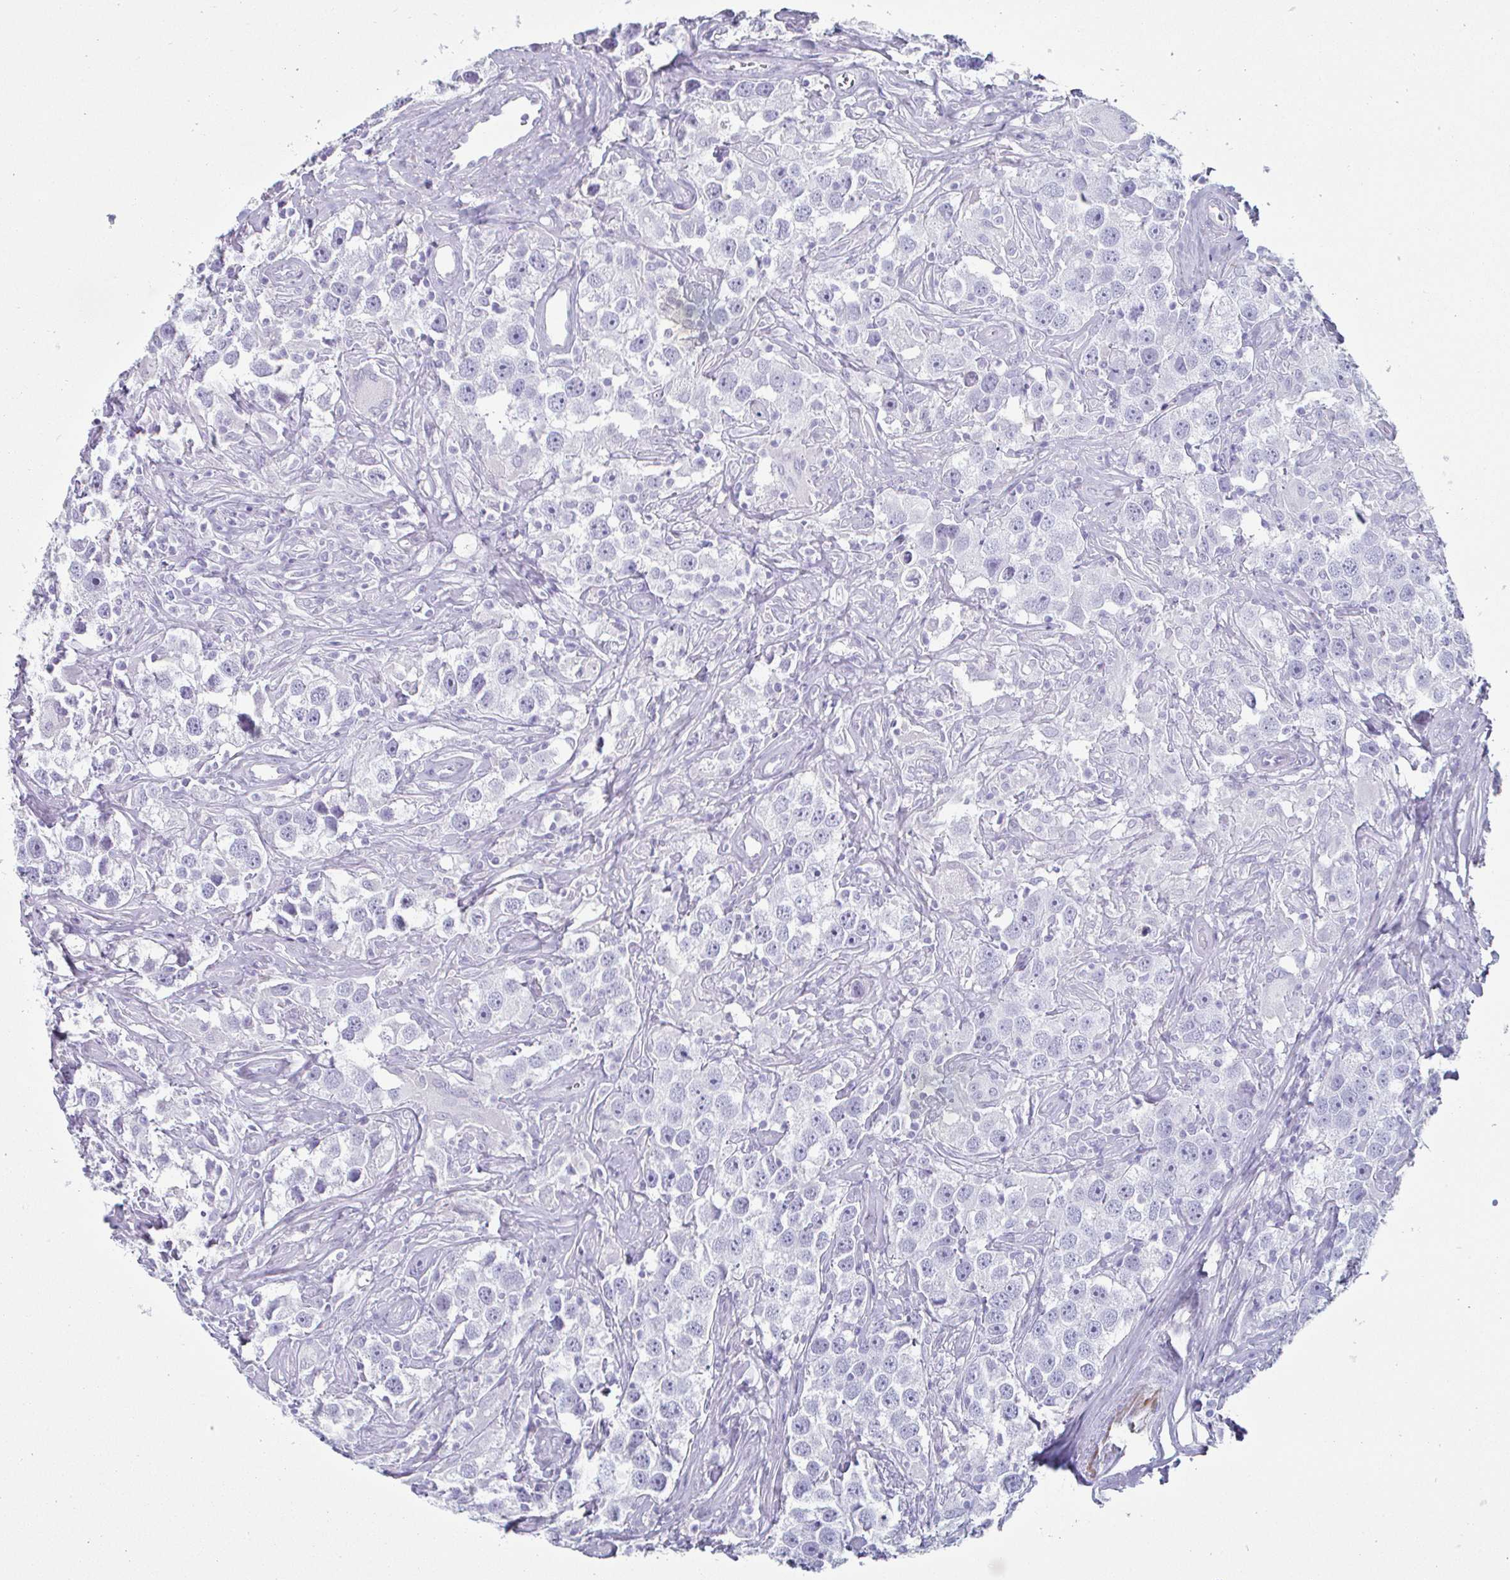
{"staining": {"intensity": "negative", "quantity": "none", "location": "none"}, "tissue": "testis cancer", "cell_type": "Tumor cells", "image_type": "cancer", "snomed": [{"axis": "morphology", "description": "Seminoma, NOS"}, {"axis": "topography", "description": "Testis"}], "caption": "An IHC histopathology image of testis cancer (seminoma) is shown. There is no staining in tumor cells of testis cancer (seminoma).", "gene": "CREG2", "patient": {"sex": "male", "age": 49}}